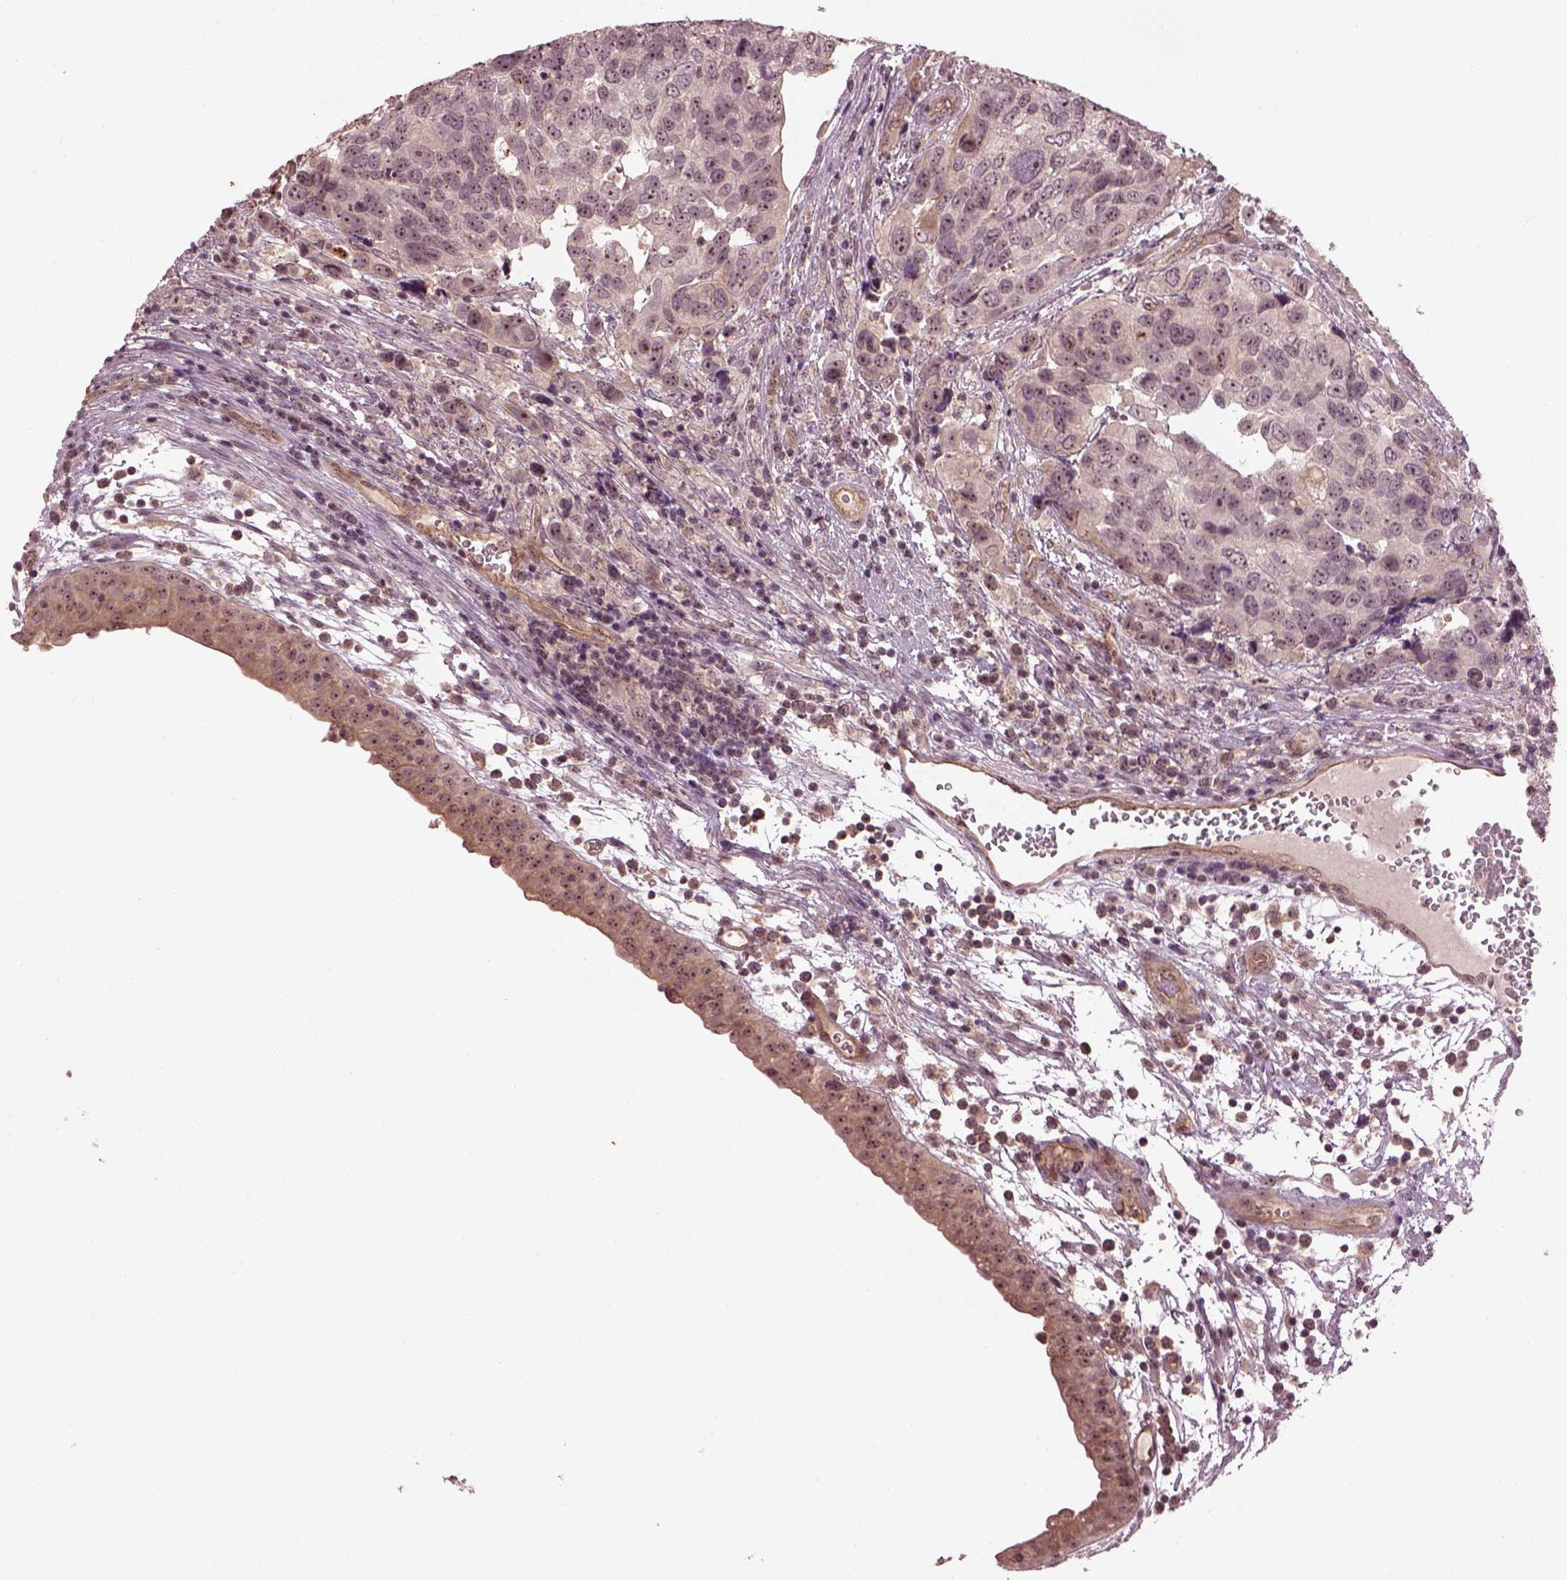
{"staining": {"intensity": "moderate", "quantity": "25%-75%", "location": "nuclear"}, "tissue": "urothelial cancer", "cell_type": "Tumor cells", "image_type": "cancer", "snomed": [{"axis": "morphology", "description": "Urothelial carcinoma, High grade"}, {"axis": "topography", "description": "Urinary bladder"}], "caption": "Moderate nuclear staining is present in approximately 25%-75% of tumor cells in urothelial cancer.", "gene": "GNRH1", "patient": {"sex": "male", "age": 60}}